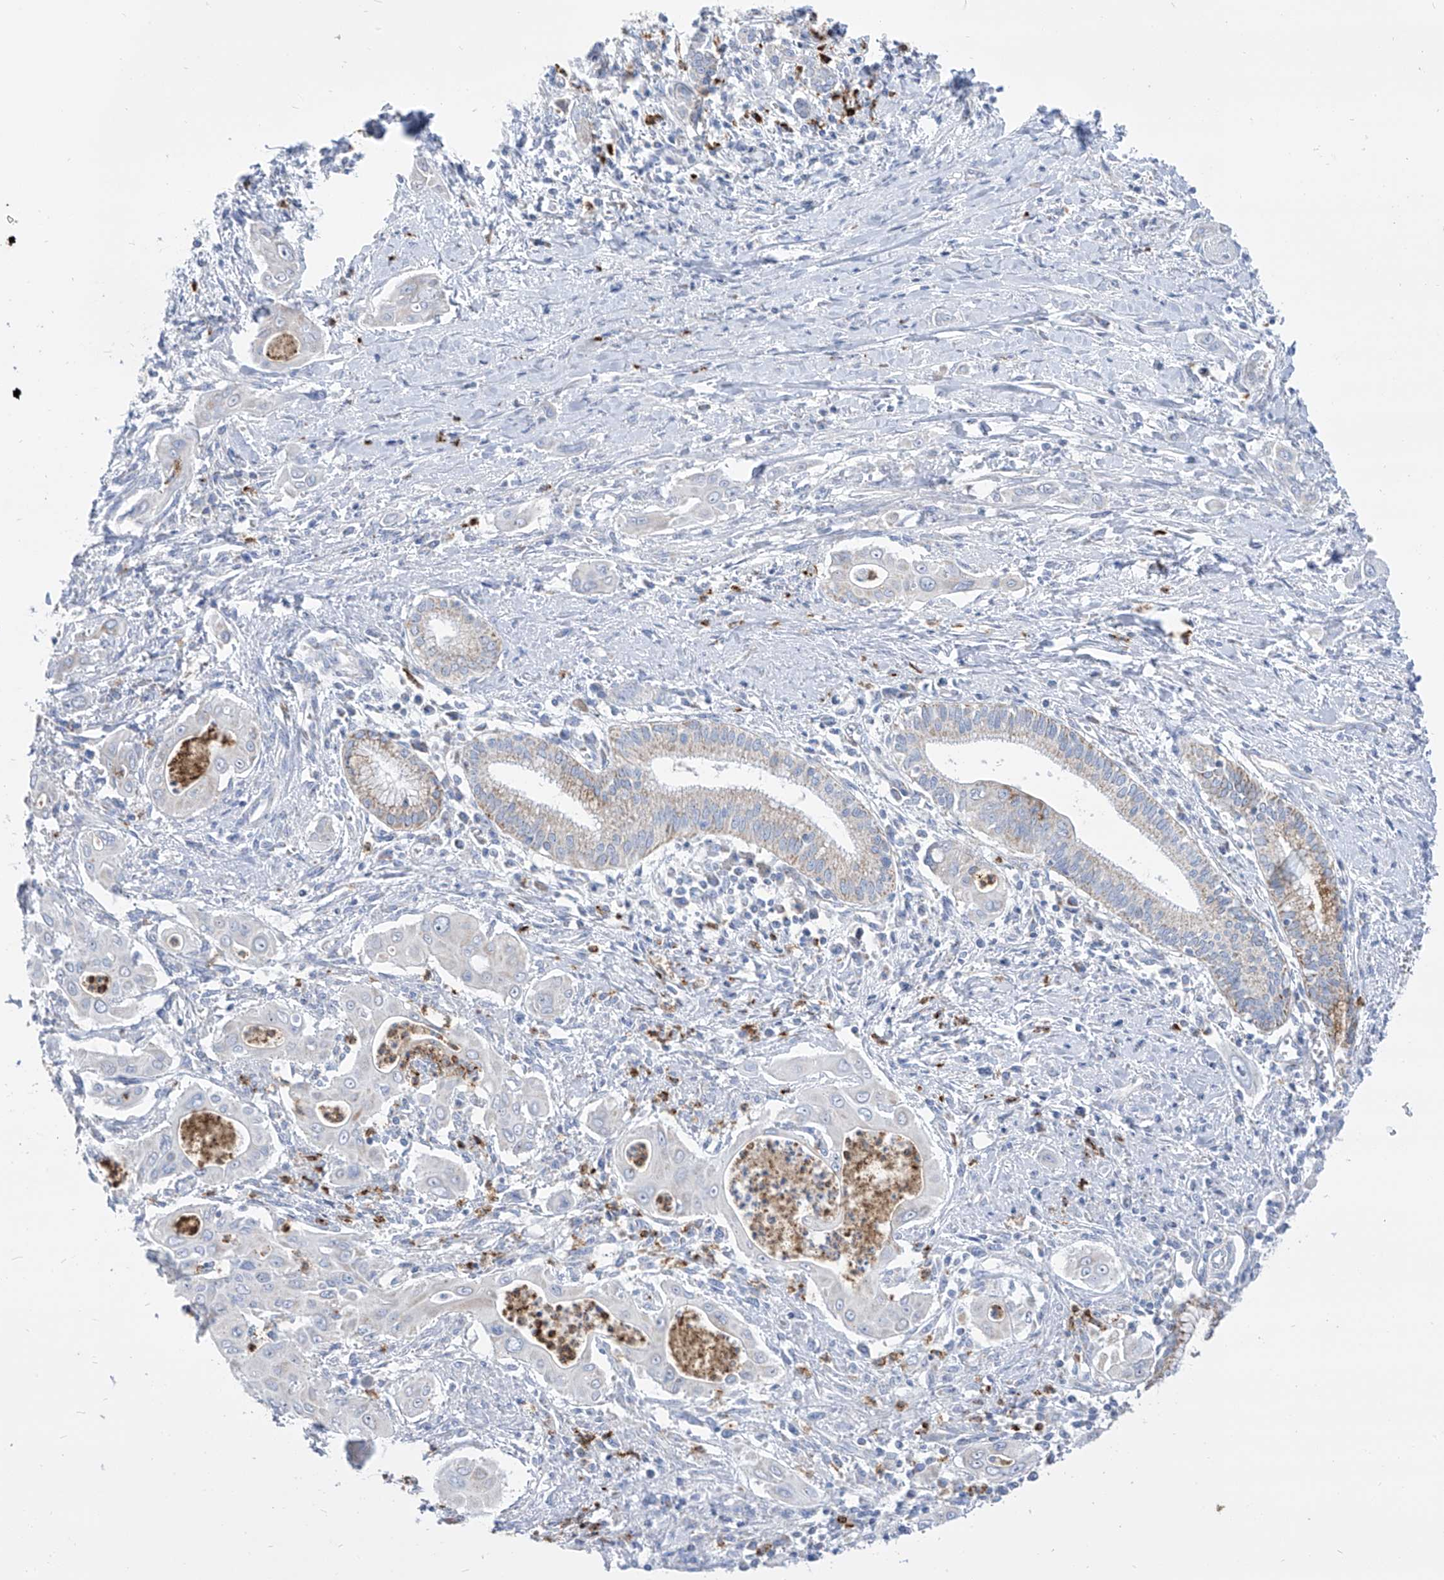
{"staining": {"intensity": "moderate", "quantity": "<25%", "location": "cytoplasmic/membranous"}, "tissue": "pancreatic cancer", "cell_type": "Tumor cells", "image_type": "cancer", "snomed": [{"axis": "morphology", "description": "Adenocarcinoma, NOS"}, {"axis": "topography", "description": "Pancreas"}], "caption": "DAB immunohistochemical staining of pancreatic cancer shows moderate cytoplasmic/membranous protein expression in approximately <25% of tumor cells. (Brightfield microscopy of DAB IHC at high magnification).", "gene": "COQ3", "patient": {"sex": "male", "age": 58}}